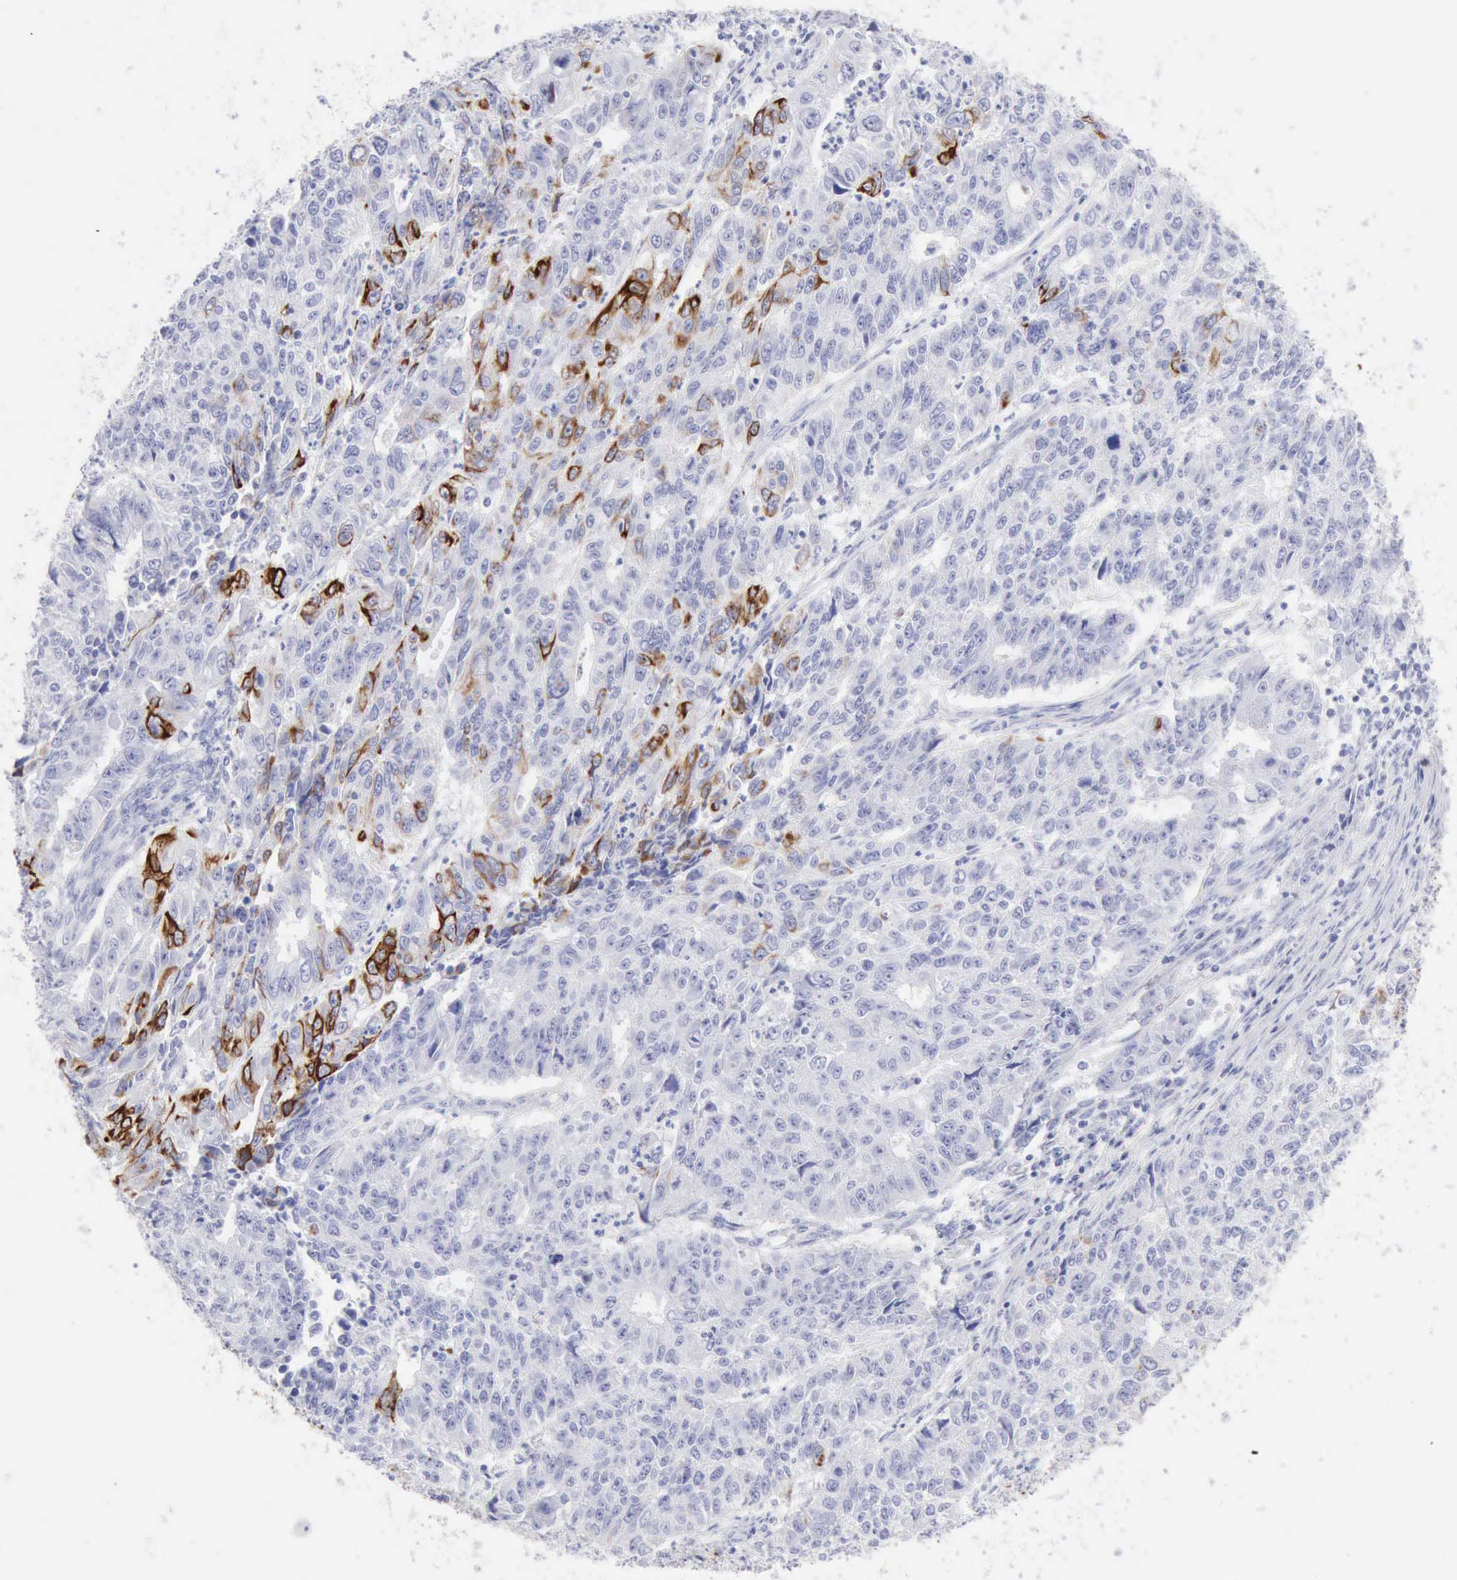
{"staining": {"intensity": "moderate", "quantity": "<25%", "location": "cytoplasmic/membranous"}, "tissue": "endometrial cancer", "cell_type": "Tumor cells", "image_type": "cancer", "snomed": [{"axis": "morphology", "description": "Adenocarcinoma, NOS"}, {"axis": "topography", "description": "Endometrium"}], "caption": "Endometrial adenocarcinoma tissue demonstrates moderate cytoplasmic/membranous positivity in approximately <25% of tumor cells (DAB IHC with brightfield microscopy, high magnification).", "gene": "KRT5", "patient": {"sex": "female", "age": 42}}